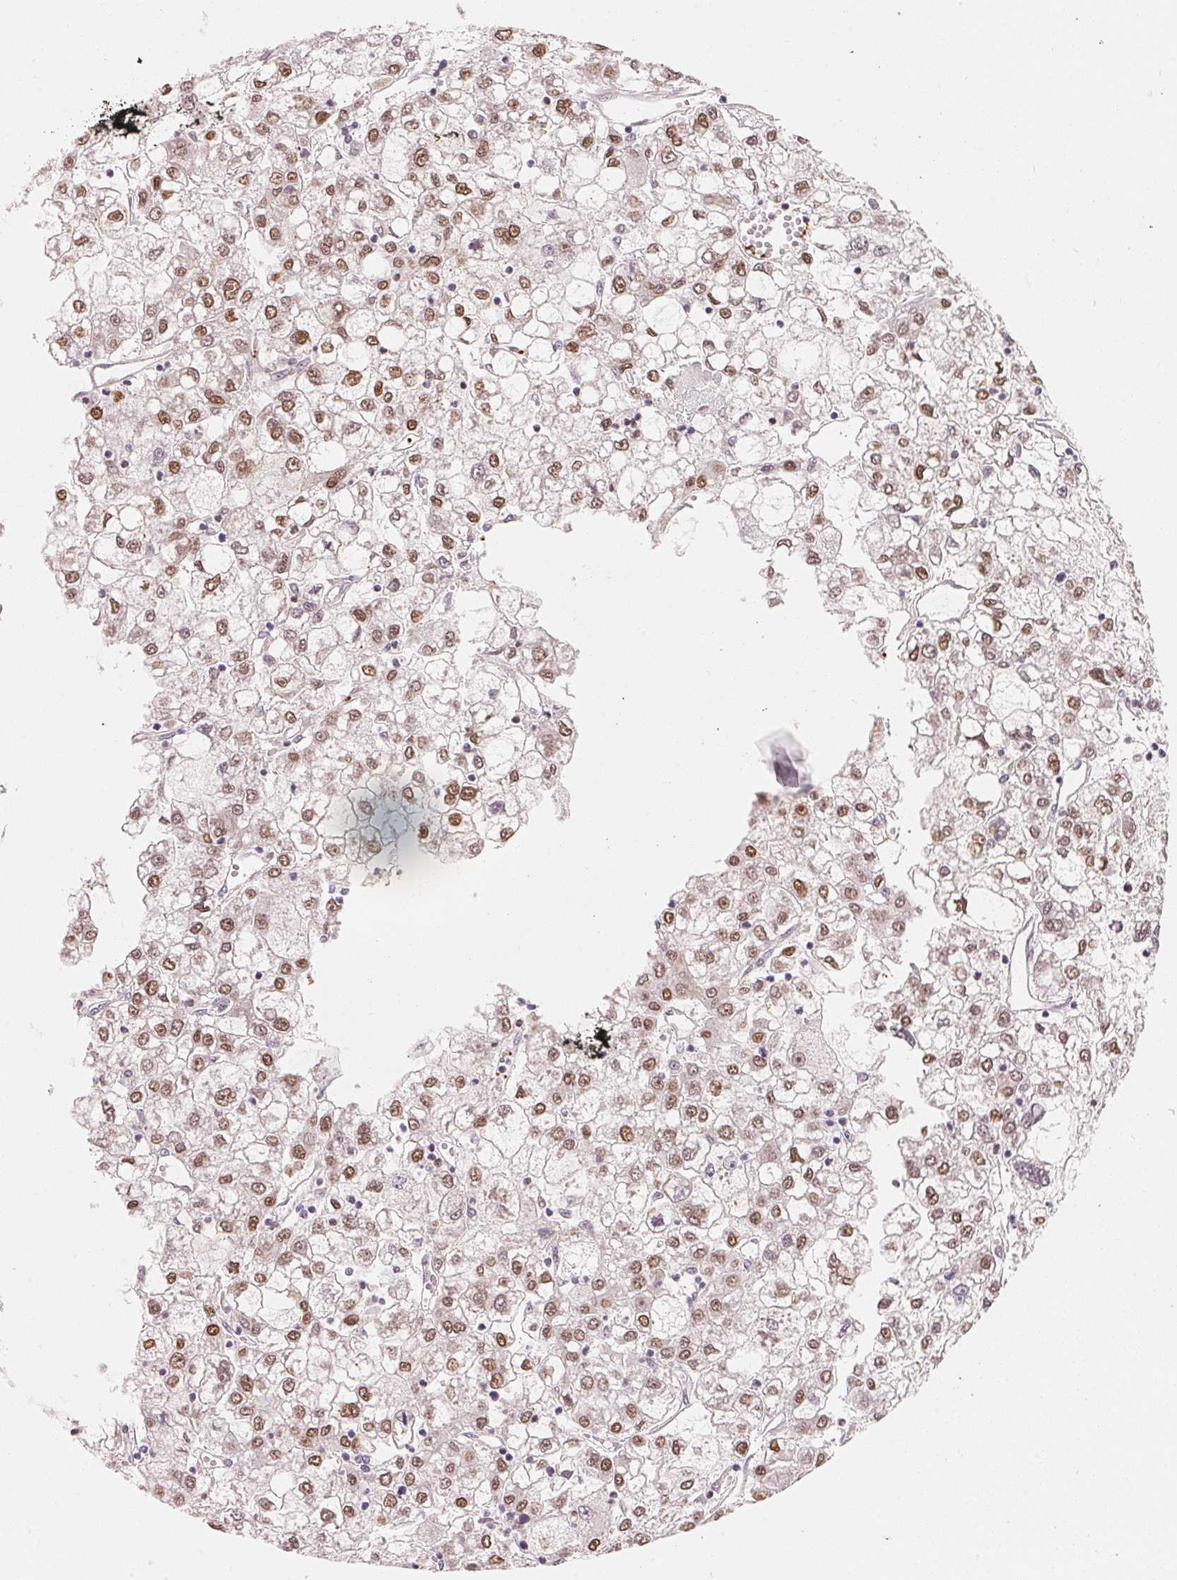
{"staining": {"intensity": "moderate", "quantity": ">75%", "location": "nuclear"}, "tissue": "liver cancer", "cell_type": "Tumor cells", "image_type": "cancer", "snomed": [{"axis": "morphology", "description": "Carcinoma, Hepatocellular, NOS"}, {"axis": "topography", "description": "Liver"}], "caption": "Brown immunohistochemical staining in liver cancer shows moderate nuclear expression in about >75% of tumor cells.", "gene": "ARHGAP22", "patient": {"sex": "male", "age": 40}}